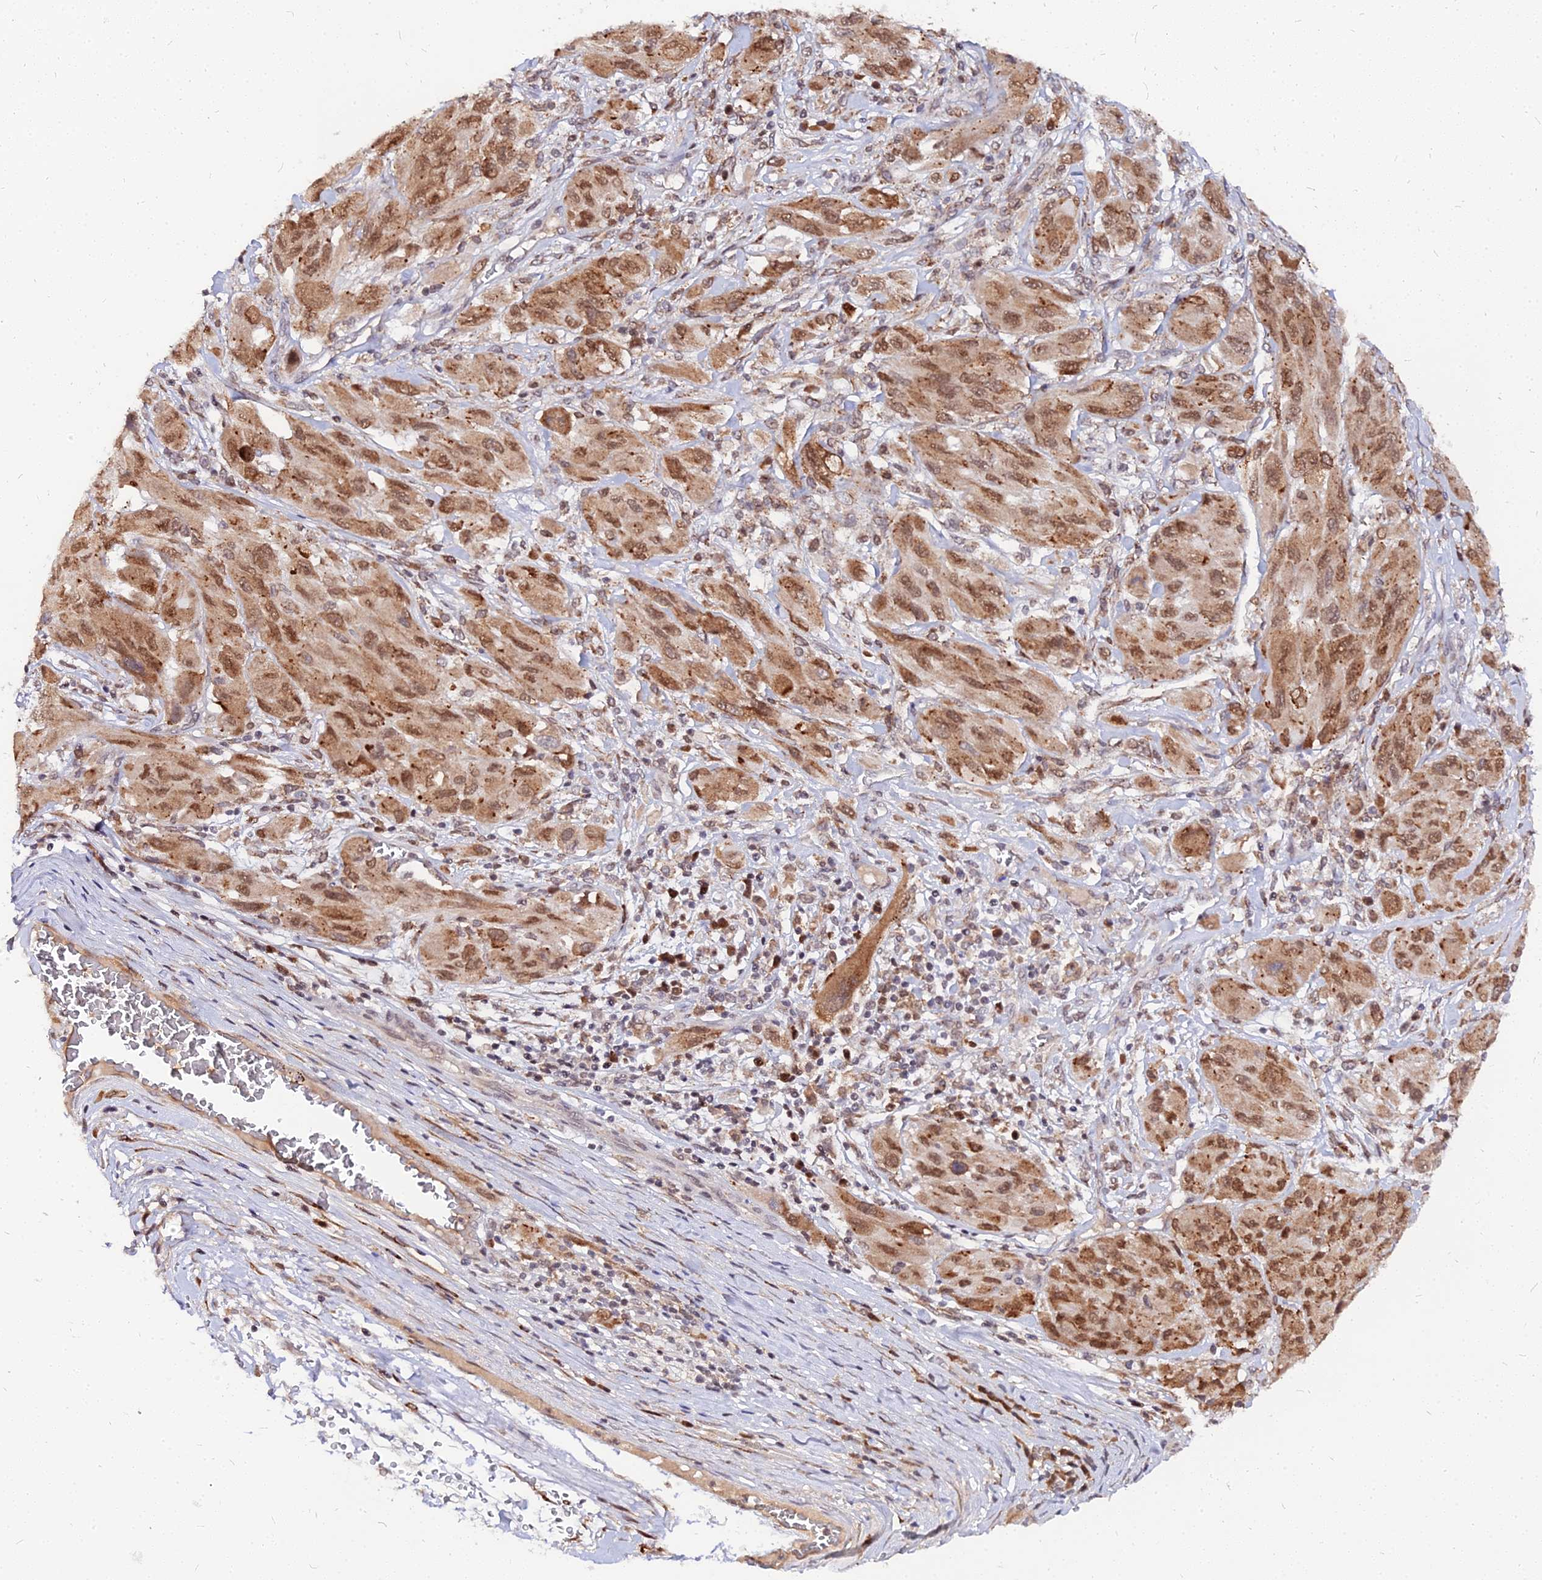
{"staining": {"intensity": "moderate", "quantity": ">75%", "location": "cytoplasmic/membranous,nuclear"}, "tissue": "melanoma", "cell_type": "Tumor cells", "image_type": "cancer", "snomed": [{"axis": "morphology", "description": "Malignant melanoma, NOS"}, {"axis": "topography", "description": "Skin"}], "caption": "Immunohistochemical staining of malignant melanoma reveals medium levels of moderate cytoplasmic/membranous and nuclear expression in about >75% of tumor cells. The staining was performed using DAB (3,3'-diaminobenzidine), with brown indicating positive protein expression. Nuclei are stained blue with hematoxylin.", "gene": "RNF121", "patient": {"sex": "female", "age": 91}}